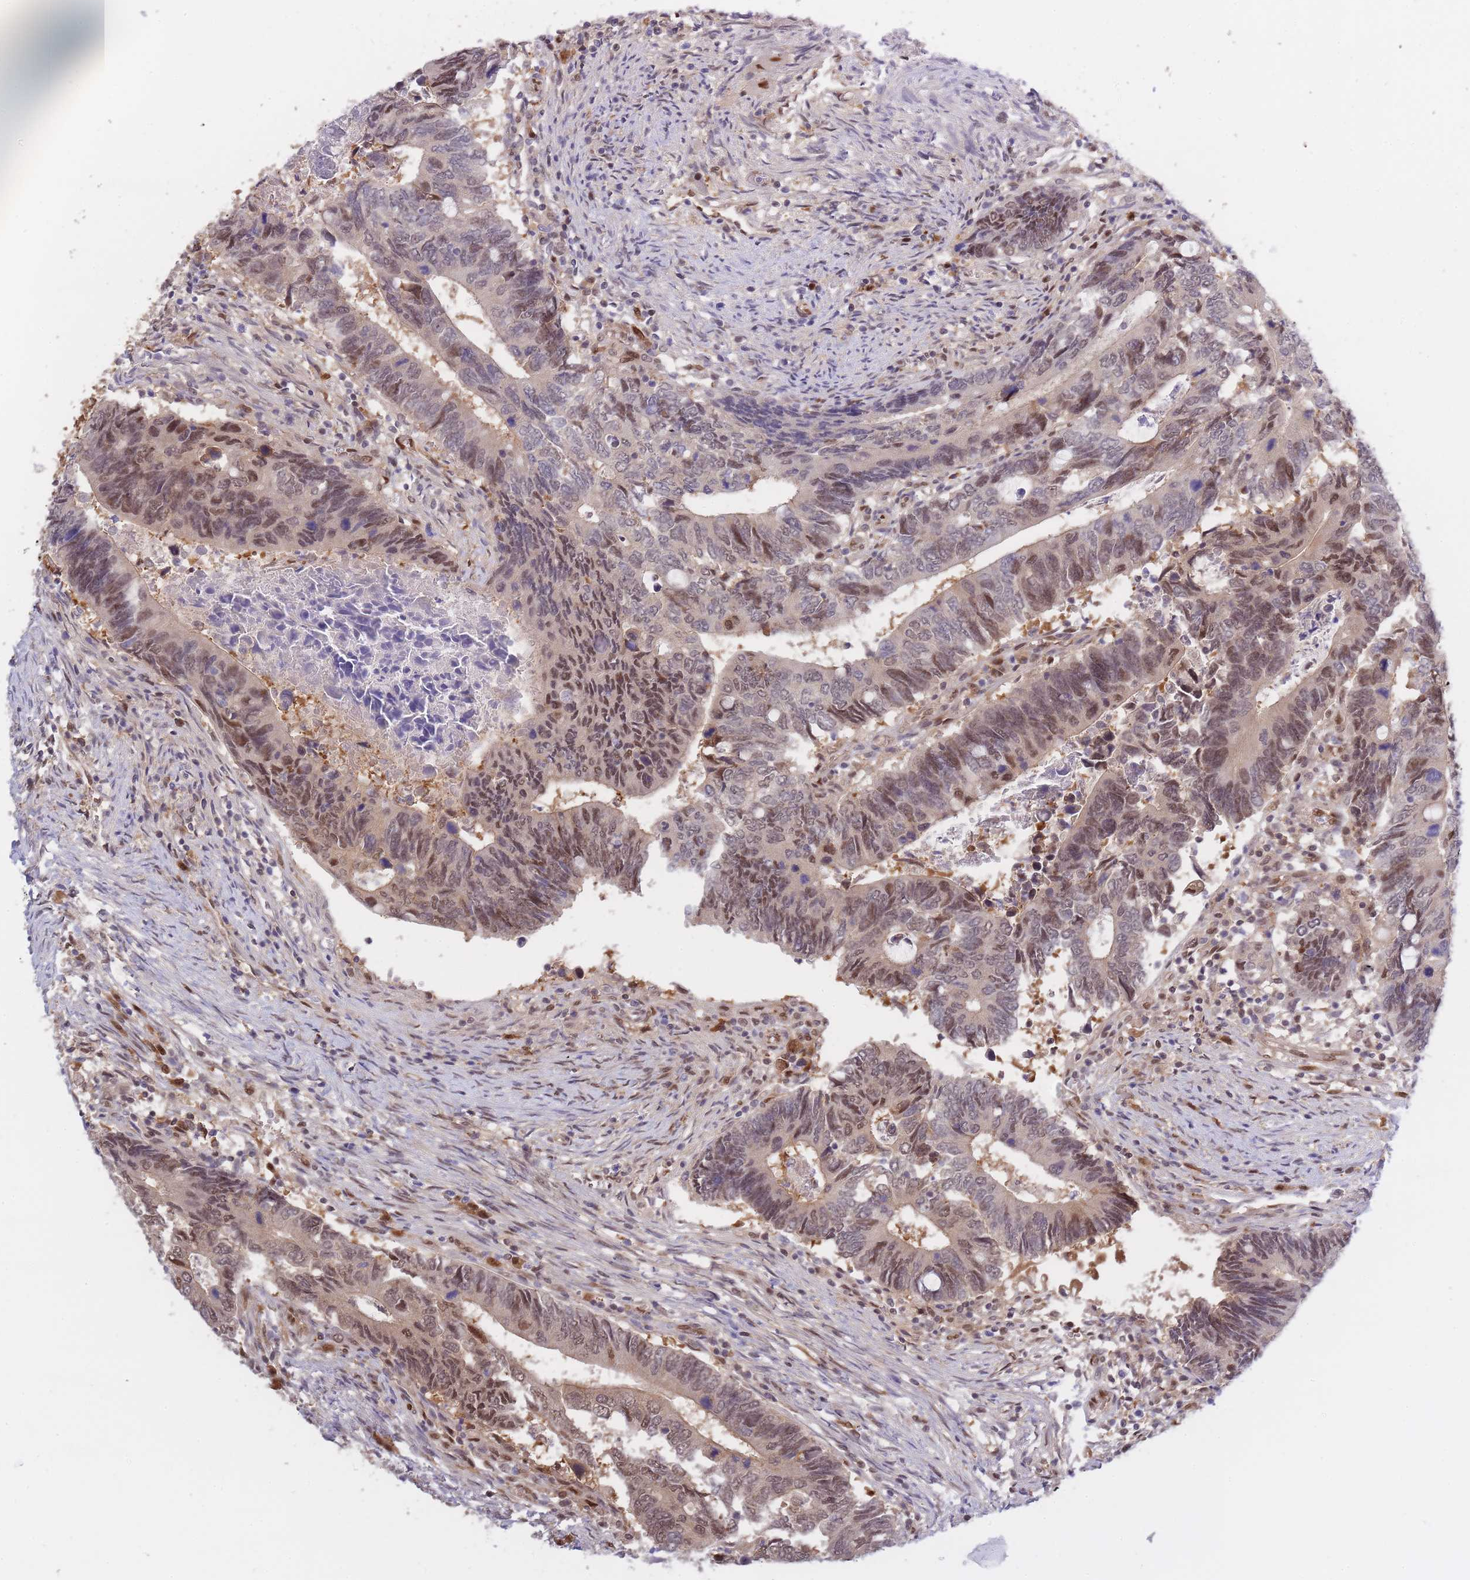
{"staining": {"intensity": "moderate", "quantity": "25%-75%", "location": "nuclear"}, "tissue": "colorectal cancer", "cell_type": "Tumor cells", "image_type": "cancer", "snomed": [{"axis": "morphology", "description": "Adenocarcinoma, NOS"}, {"axis": "topography", "description": "Colon"}], "caption": "This image shows immunohistochemistry staining of colorectal adenocarcinoma, with medium moderate nuclear expression in approximately 25%-75% of tumor cells.", "gene": "NSFL1C", "patient": {"sex": "male", "age": 87}}